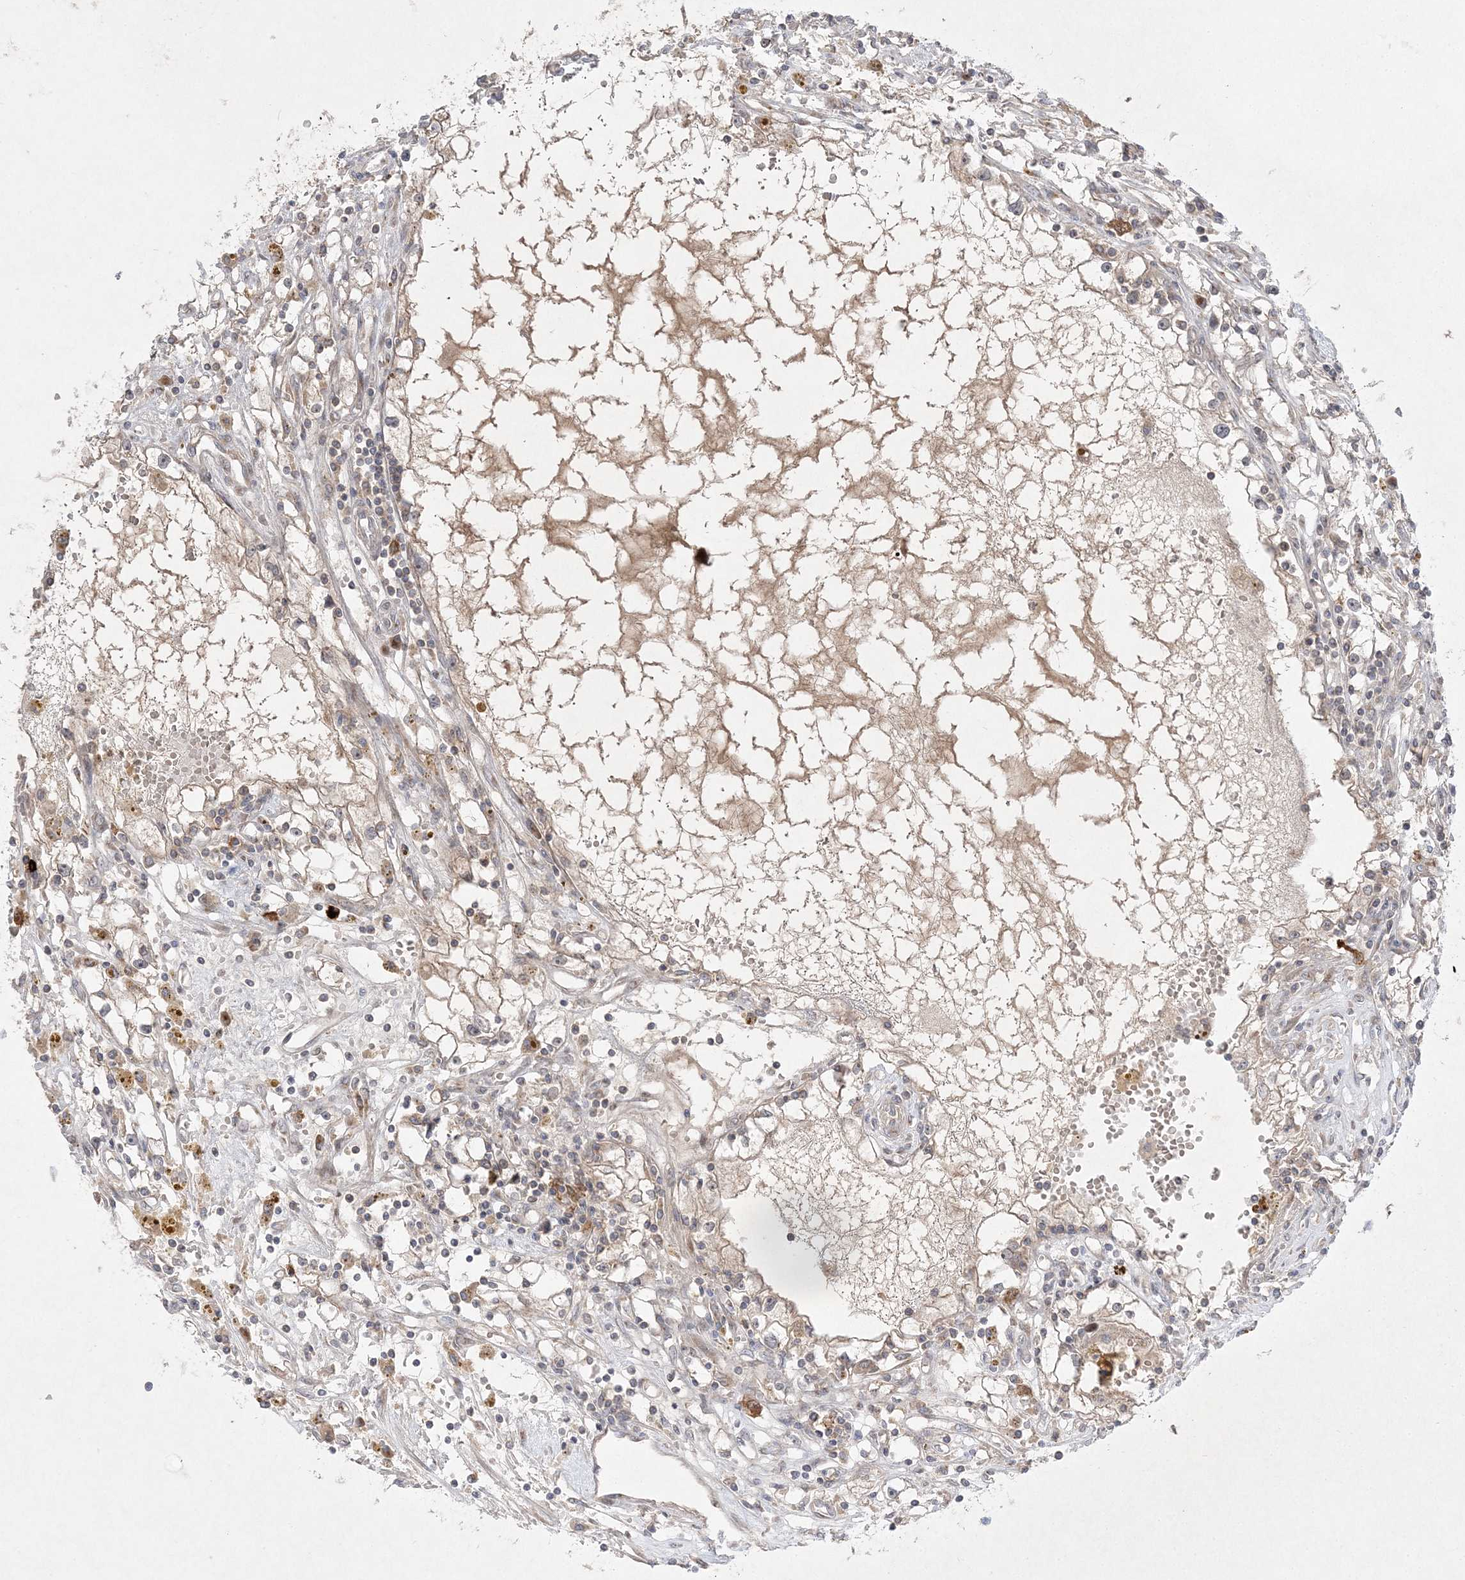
{"staining": {"intensity": "weak", "quantity": "<25%", "location": "cytoplasmic/membranous"}, "tissue": "renal cancer", "cell_type": "Tumor cells", "image_type": "cancer", "snomed": [{"axis": "morphology", "description": "Adenocarcinoma, NOS"}, {"axis": "topography", "description": "Kidney"}], "caption": "A high-resolution photomicrograph shows IHC staining of renal cancer (adenocarcinoma), which exhibits no significant positivity in tumor cells.", "gene": "CLNK", "patient": {"sex": "male", "age": 56}}